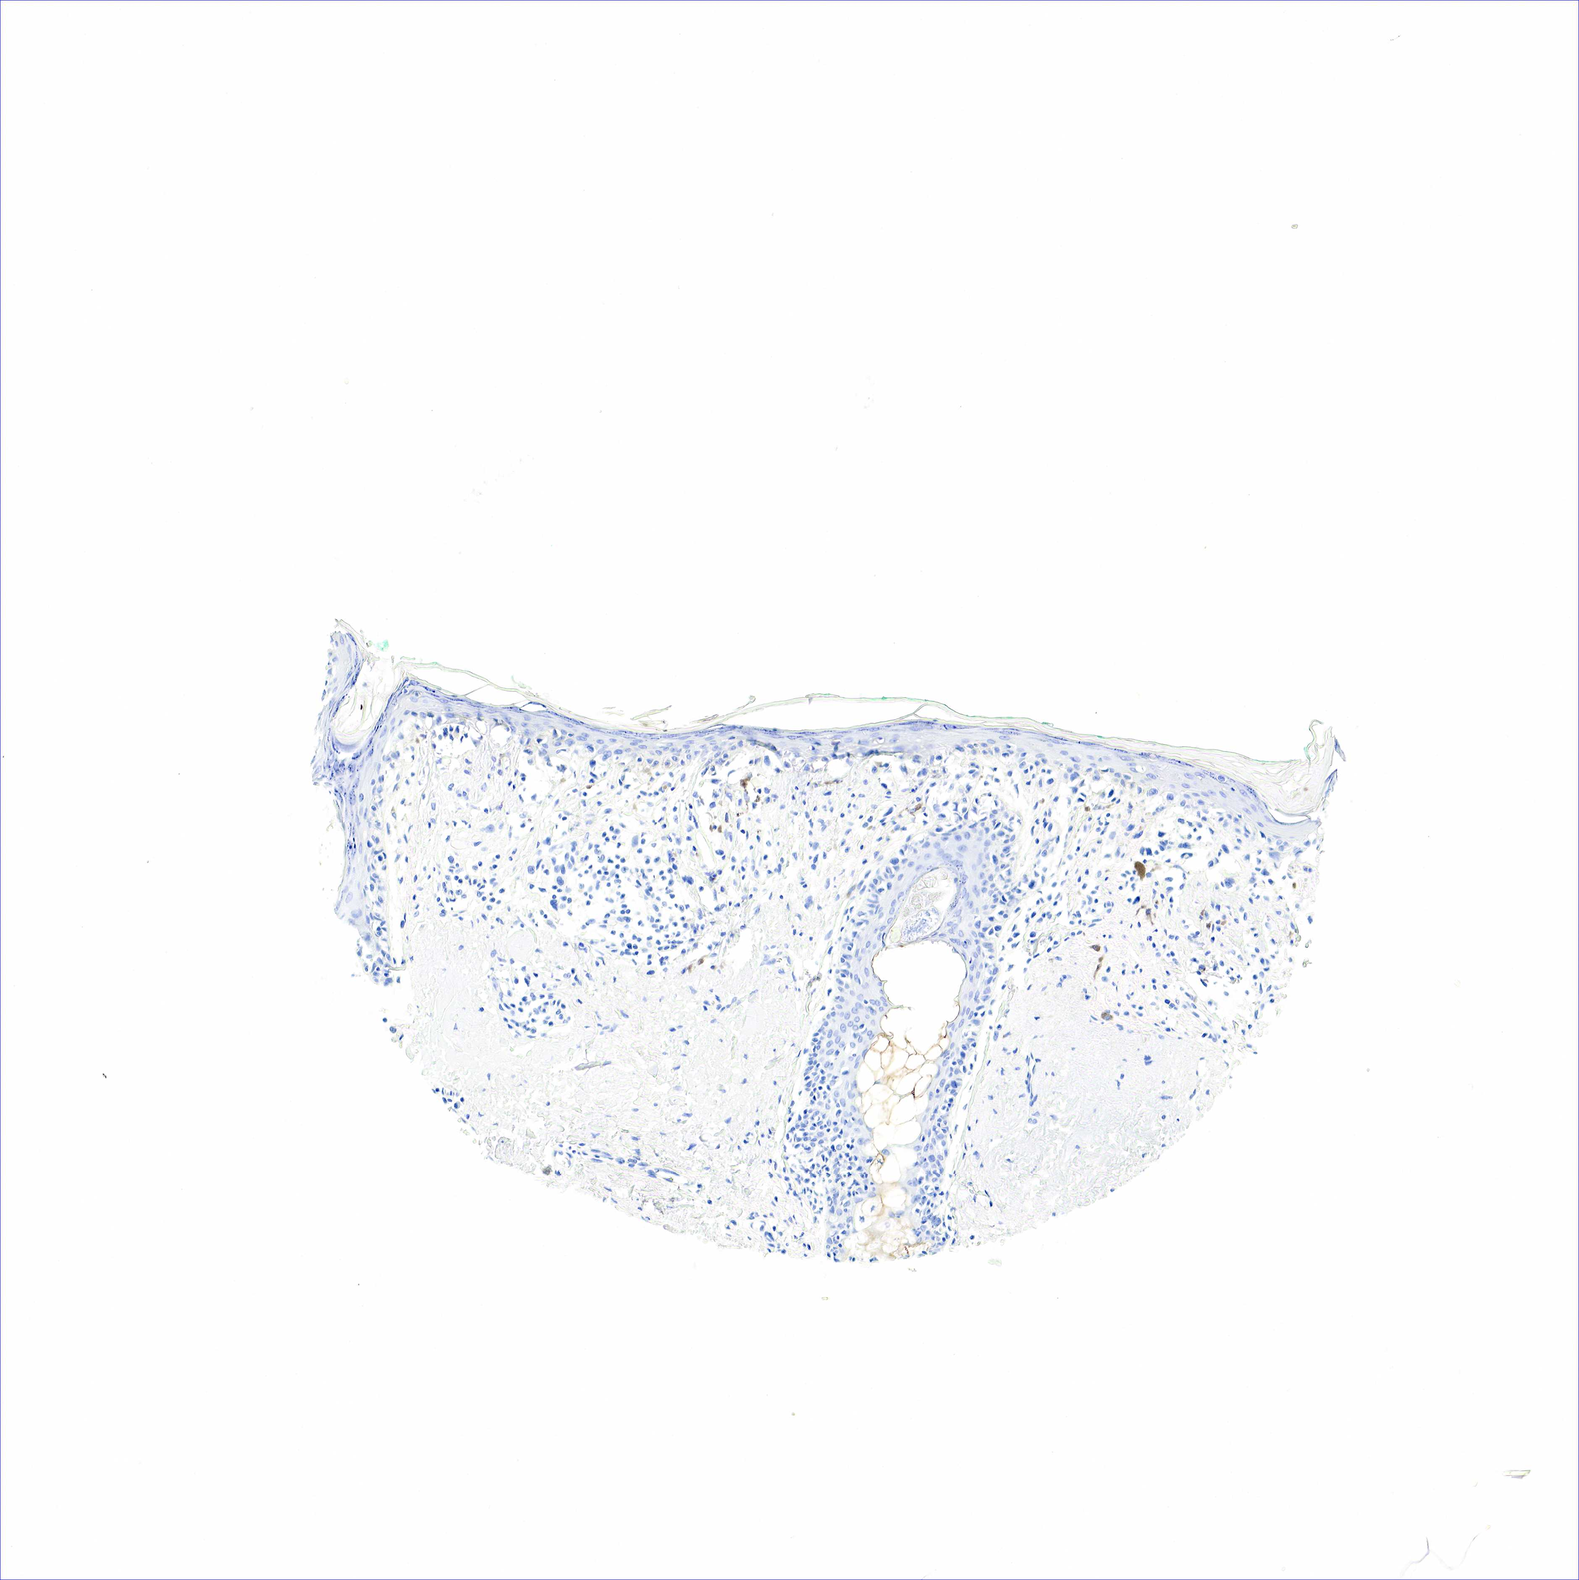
{"staining": {"intensity": "negative", "quantity": "none", "location": "none"}, "tissue": "melanoma", "cell_type": "Tumor cells", "image_type": "cancer", "snomed": [{"axis": "morphology", "description": "Malignant melanoma, NOS"}, {"axis": "topography", "description": "Skin"}], "caption": "The micrograph displays no staining of tumor cells in malignant melanoma.", "gene": "KRT7", "patient": {"sex": "male", "age": 80}}